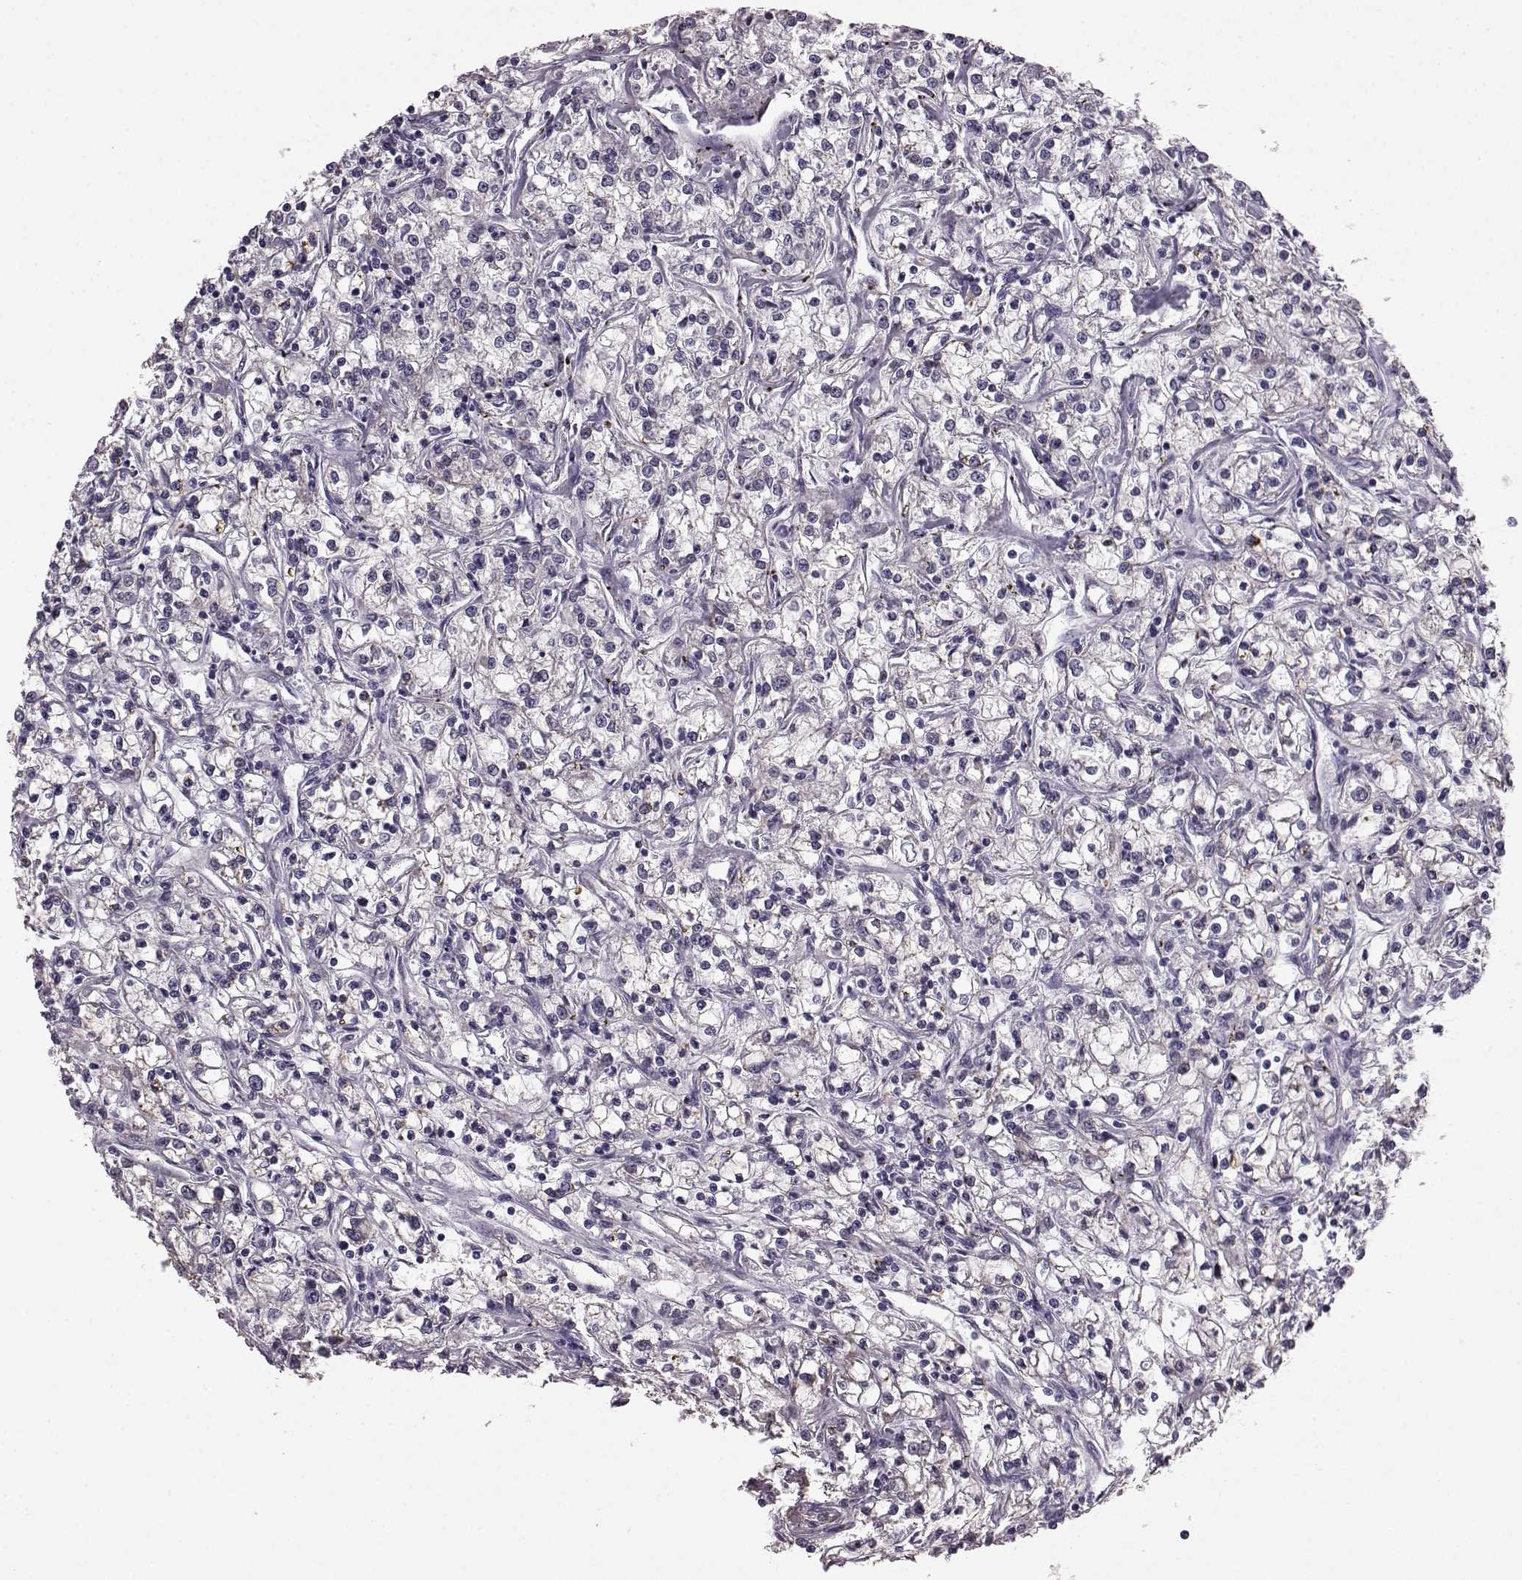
{"staining": {"intensity": "negative", "quantity": "none", "location": "none"}, "tissue": "renal cancer", "cell_type": "Tumor cells", "image_type": "cancer", "snomed": [{"axis": "morphology", "description": "Adenocarcinoma, NOS"}, {"axis": "topography", "description": "Kidney"}], "caption": "IHC micrograph of renal adenocarcinoma stained for a protein (brown), which demonstrates no positivity in tumor cells.", "gene": "GRK1", "patient": {"sex": "female", "age": 59}}